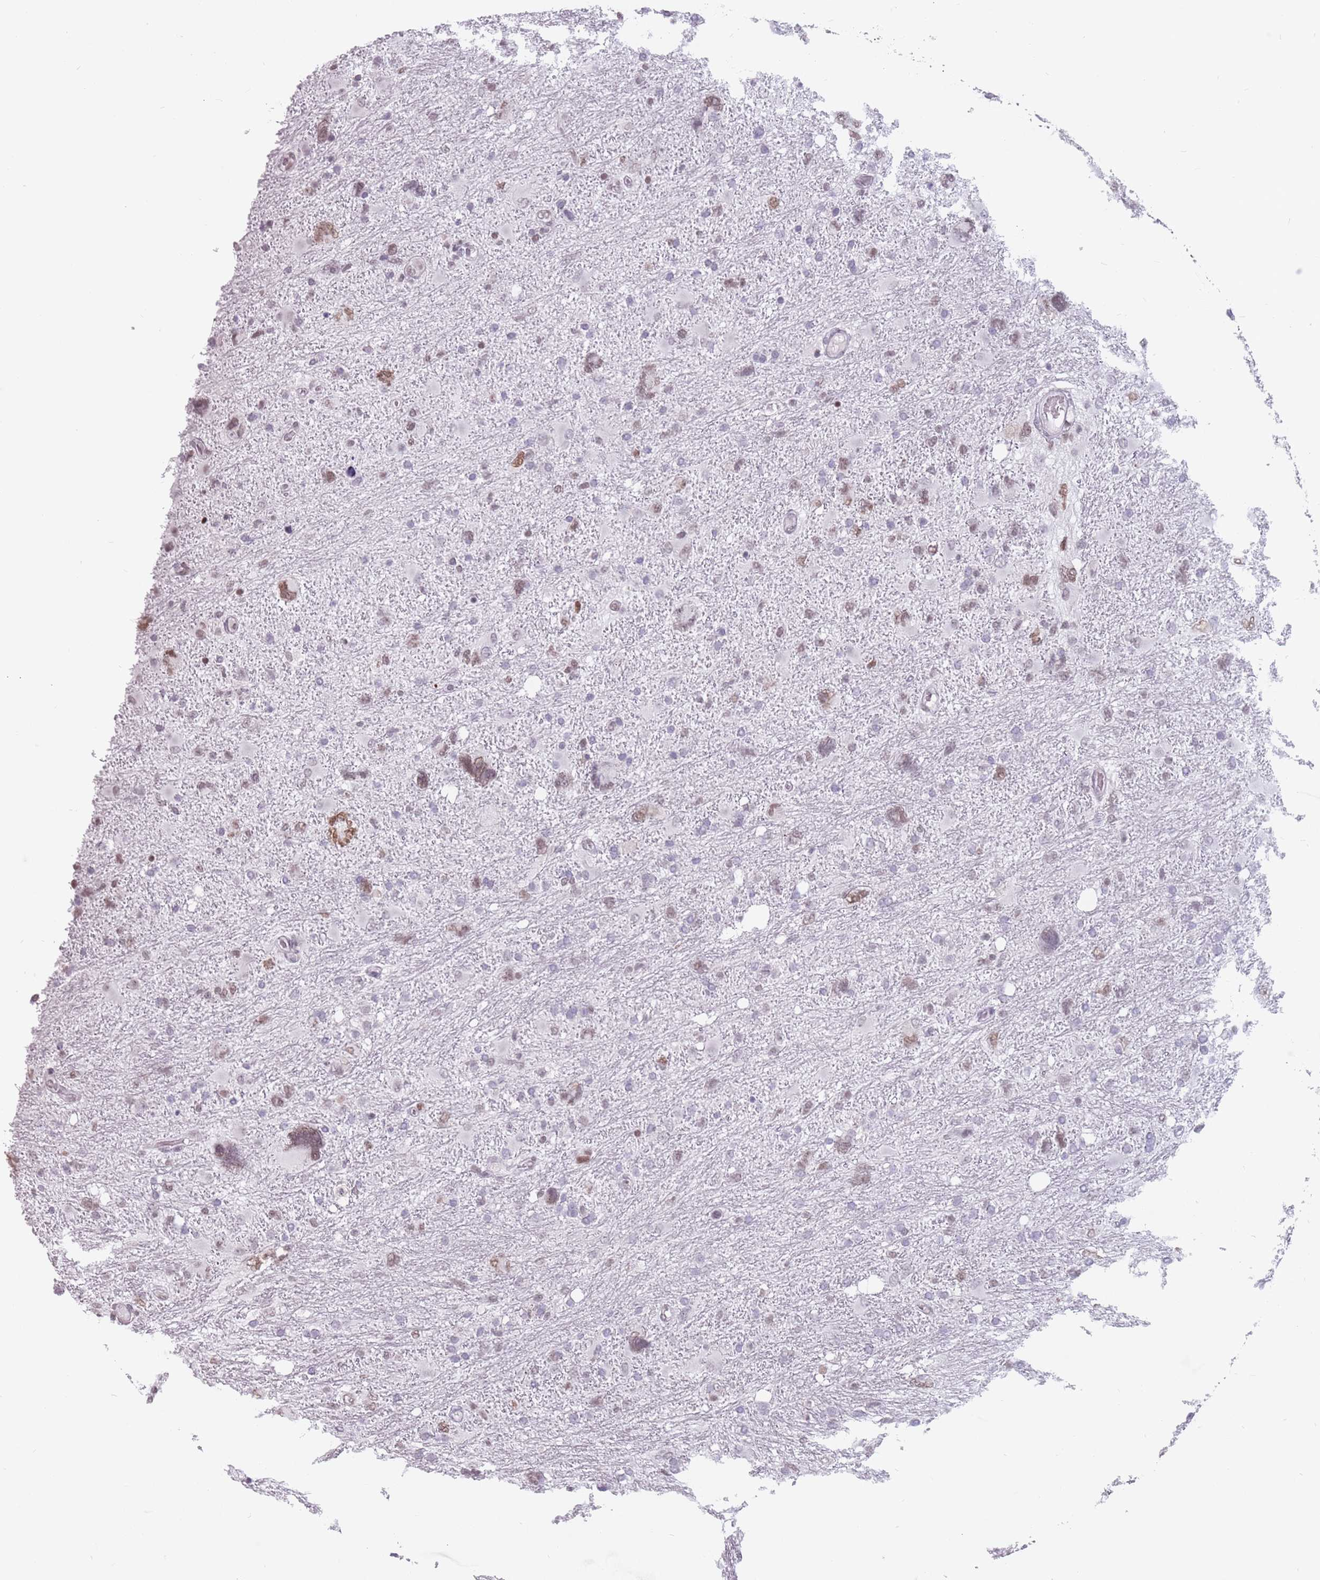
{"staining": {"intensity": "moderate", "quantity": "<25%", "location": "nuclear"}, "tissue": "glioma", "cell_type": "Tumor cells", "image_type": "cancer", "snomed": [{"axis": "morphology", "description": "Glioma, malignant, High grade"}, {"axis": "topography", "description": "Brain"}], "caption": "Malignant high-grade glioma stained with DAB (3,3'-diaminobenzidine) immunohistochemistry (IHC) demonstrates low levels of moderate nuclear expression in about <25% of tumor cells.", "gene": "PTCHD1", "patient": {"sex": "male", "age": 61}}